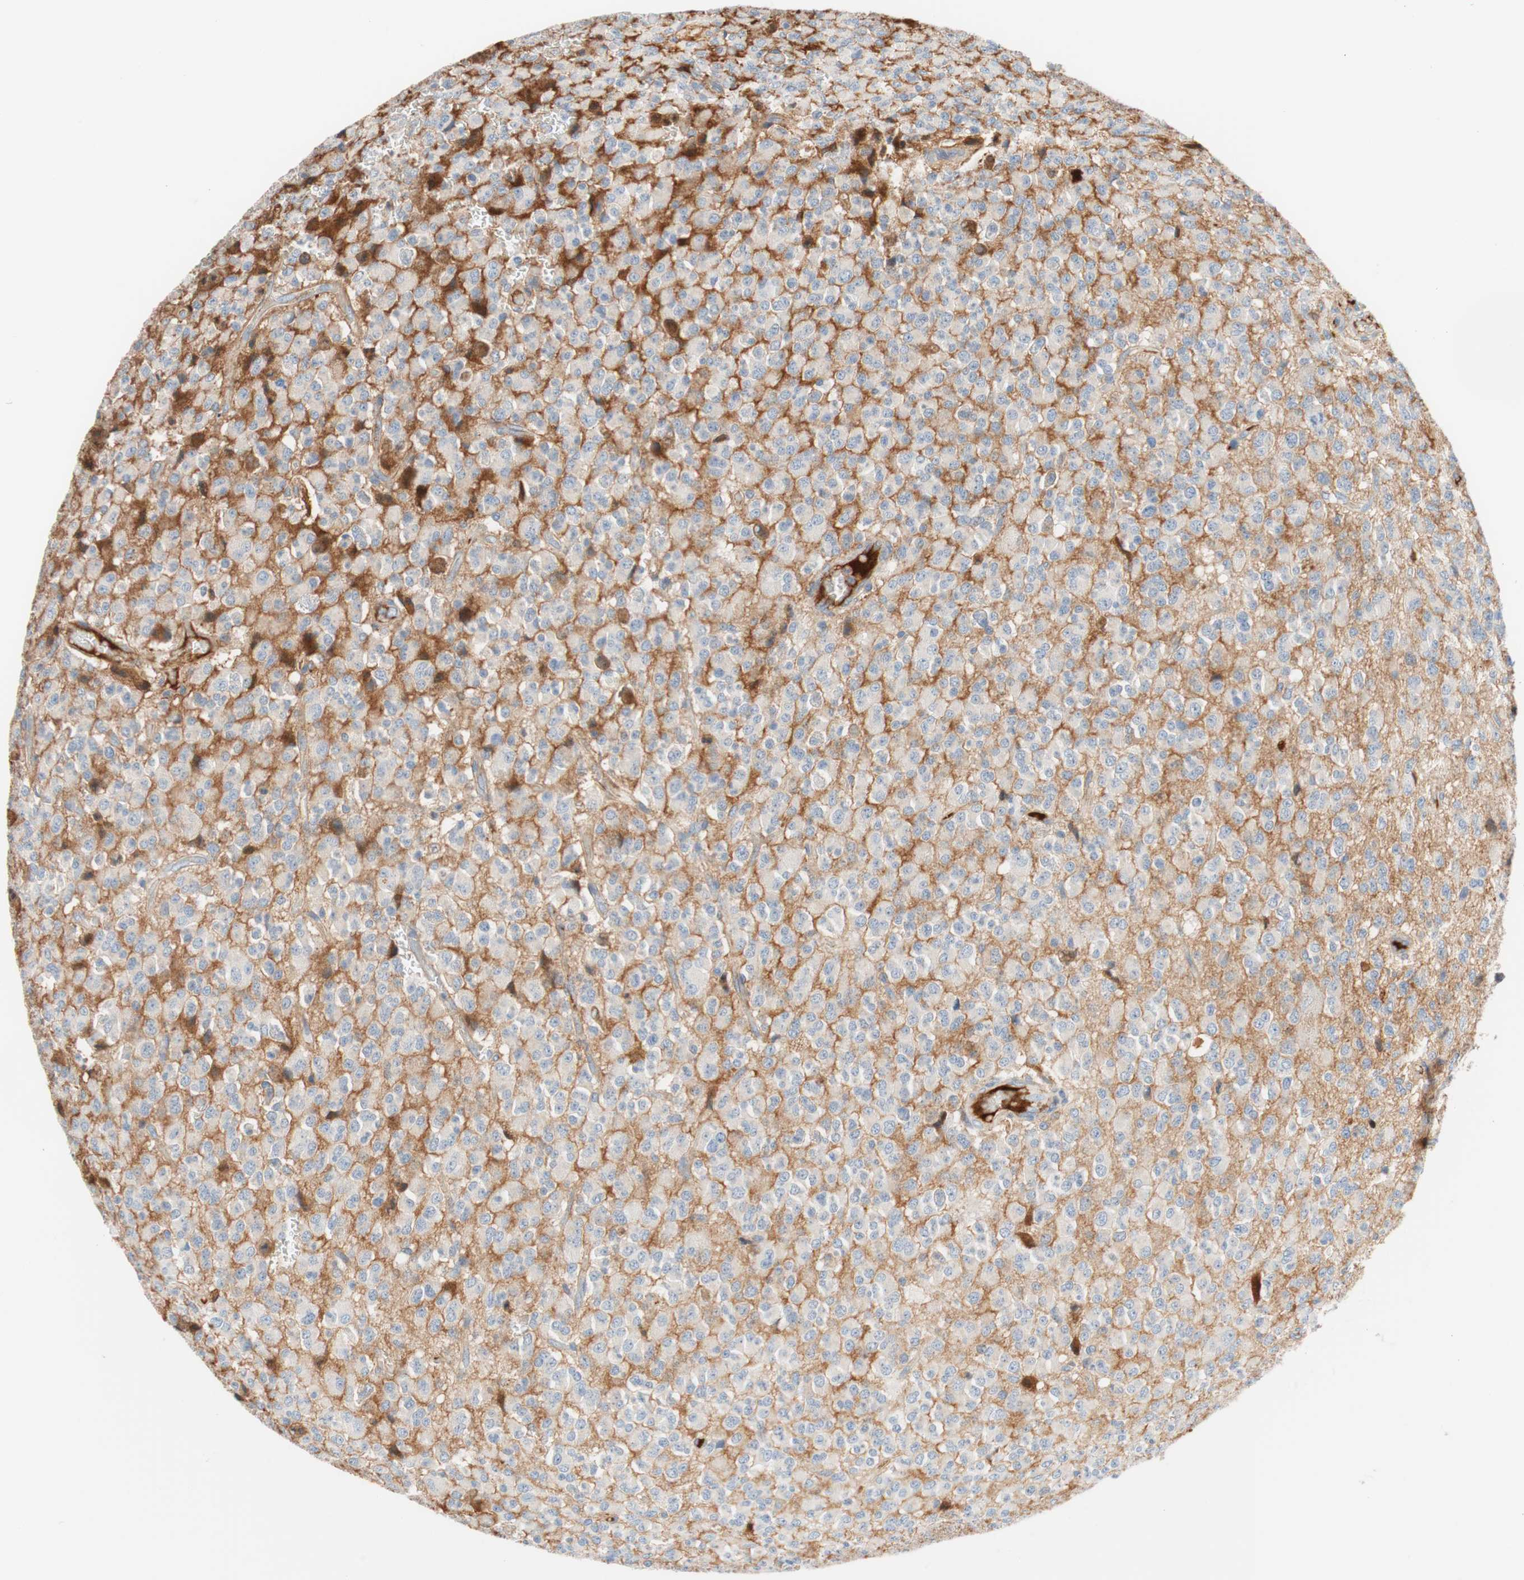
{"staining": {"intensity": "negative", "quantity": "none", "location": "none"}, "tissue": "glioma", "cell_type": "Tumor cells", "image_type": "cancer", "snomed": [{"axis": "morphology", "description": "Glioma, malignant, High grade"}, {"axis": "topography", "description": "pancreas cauda"}], "caption": "Immunohistochemistry histopathology image of malignant glioma (high-grade) stained for a protein (brown), which shows no expression in tumor cells. Brightfield microscopy of IHC stained with DAB (3,3'-diaminobenzidine) (brown) and hematoxylin (blue), captured at high magnification.", "gene": "RBP4", "patient": {"sex": "male", "age": 60}}